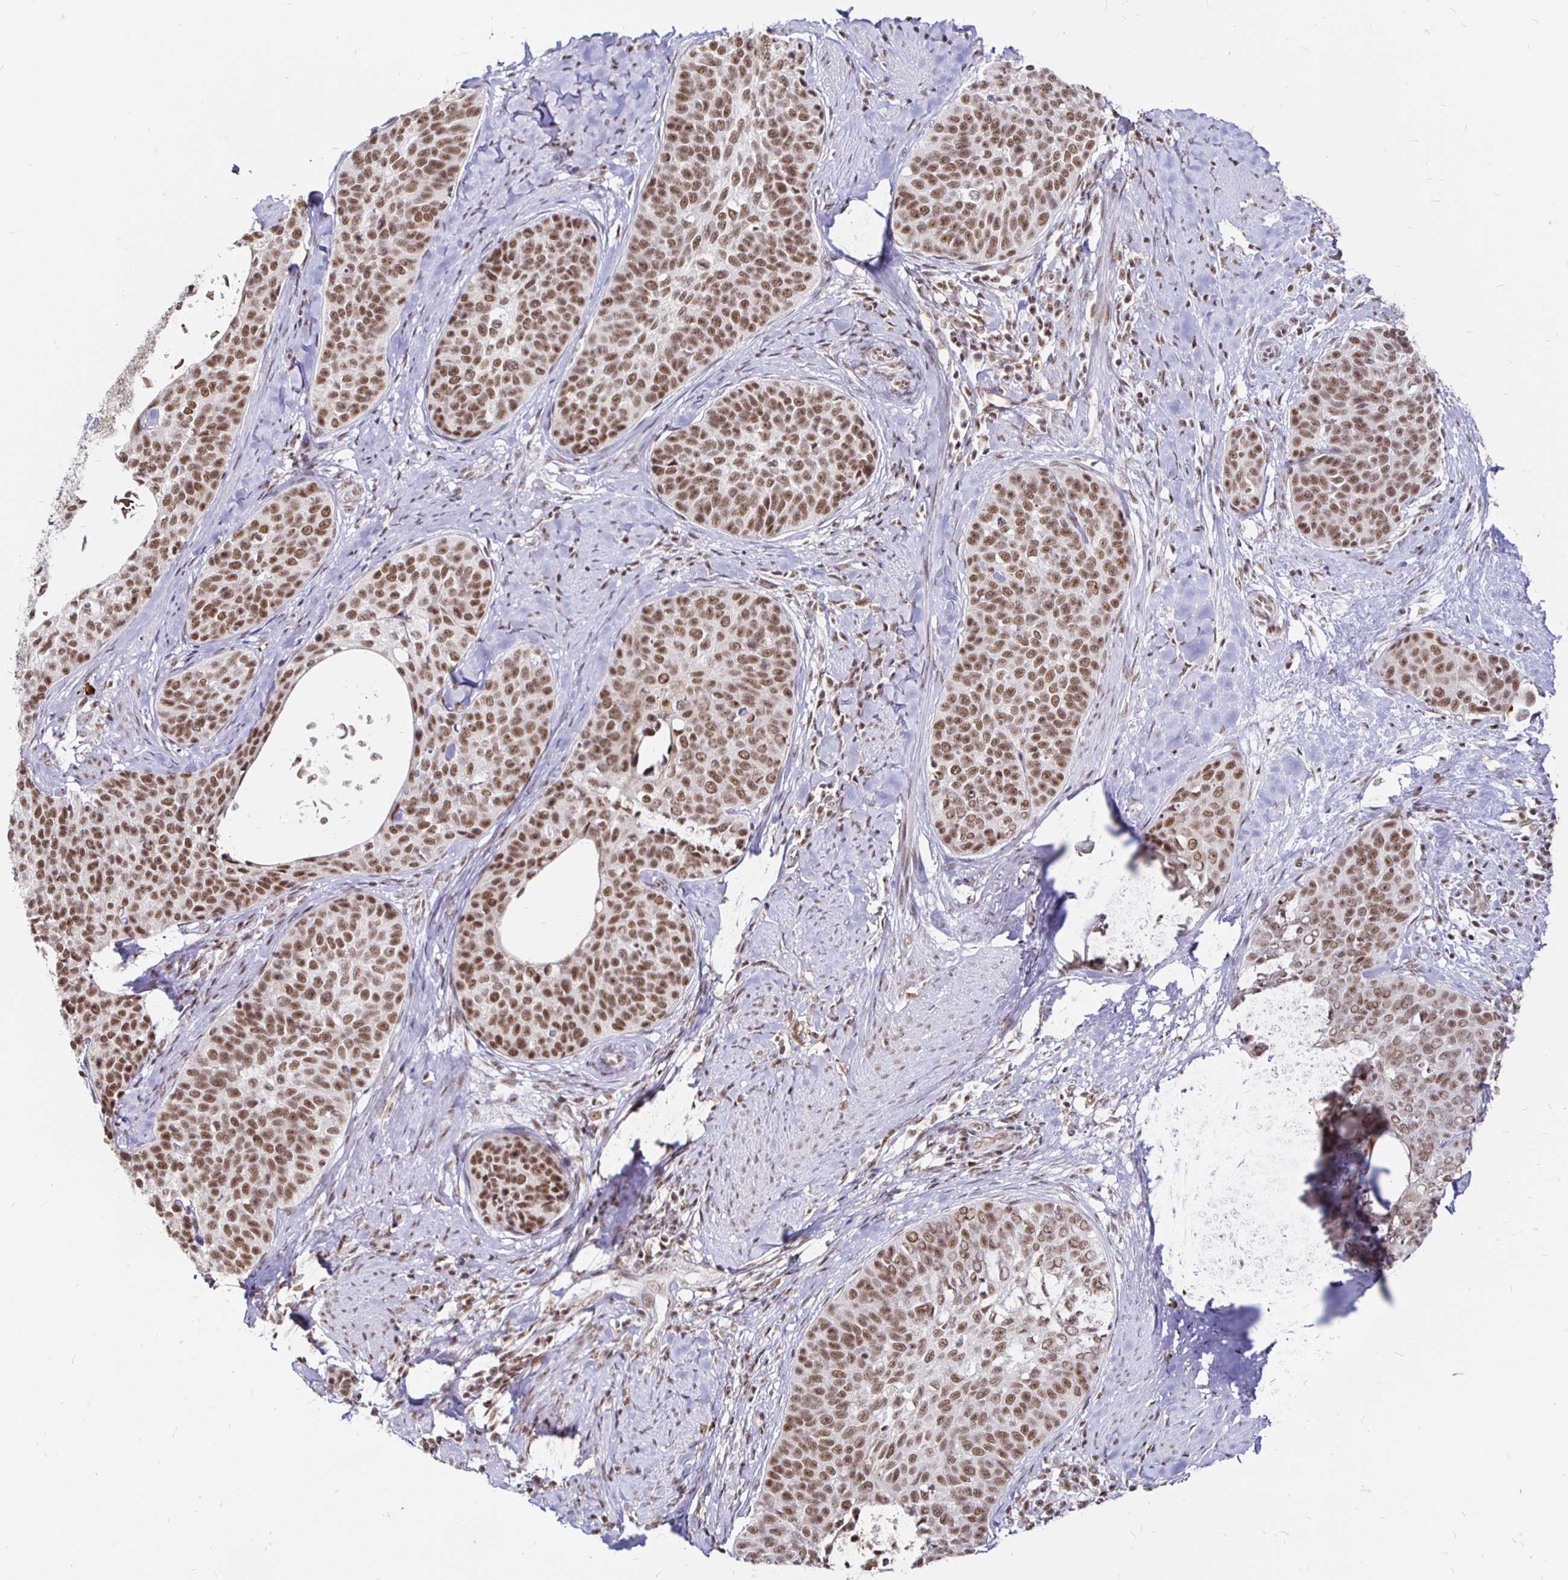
{"staining": {"intensity": "moderate", "quantity": ">75%", "location": "nuclear"}, "tissue": "cervical cancer", "cell_type": "Tumor cells", "image_type": "cancer", "snomed": [{"axis": "morphology", "description": "Squamous cell carcinoma, NOS"}, {"axis": "topography", "description": "Cervix"}], "caption": "Cervical cancer (squamous cell carcinoma) stained for a protein exhibits moderate nuclear positivity in tumor cells.", "gene": "SIN3A", "patient": {"sex": "female", "age": 69}}